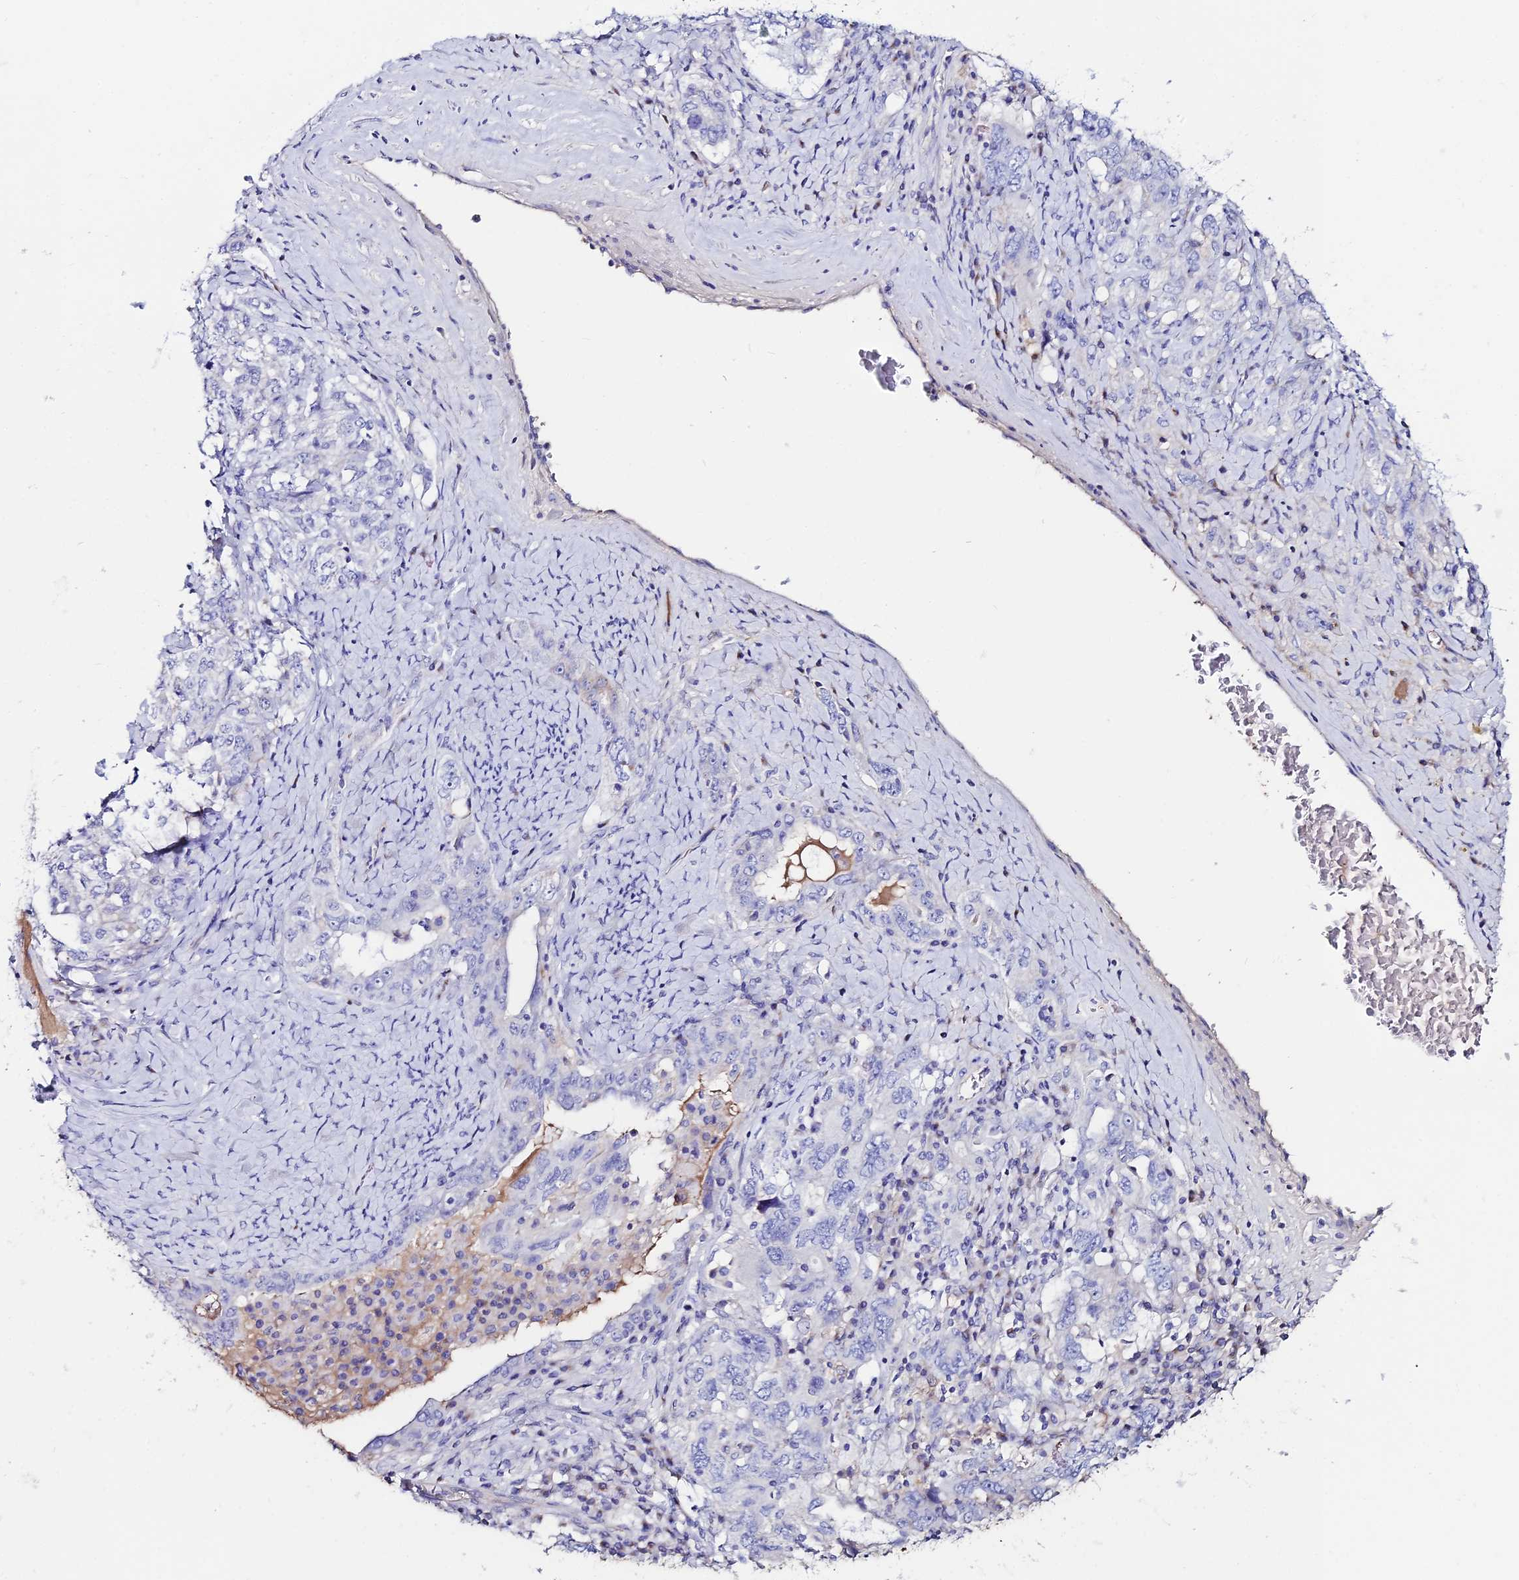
{"staining": {"intensity": "negative", "quantity": "none", "location": "none"}, "tissue": "ovarian cancer", "cell_type": "Tumor cells", "image_type": "cancer", "snomed": [{"axis": "morphology", "description": "Carcinoma, endometroid"}, {"axis": "topography", "description": "Ovary"}], "caption": "Tumor cells are negative for protein expression in human ovarian cancer.", "gene": "SLC25A16", "patient": {"sex": "female", "age": 62}}